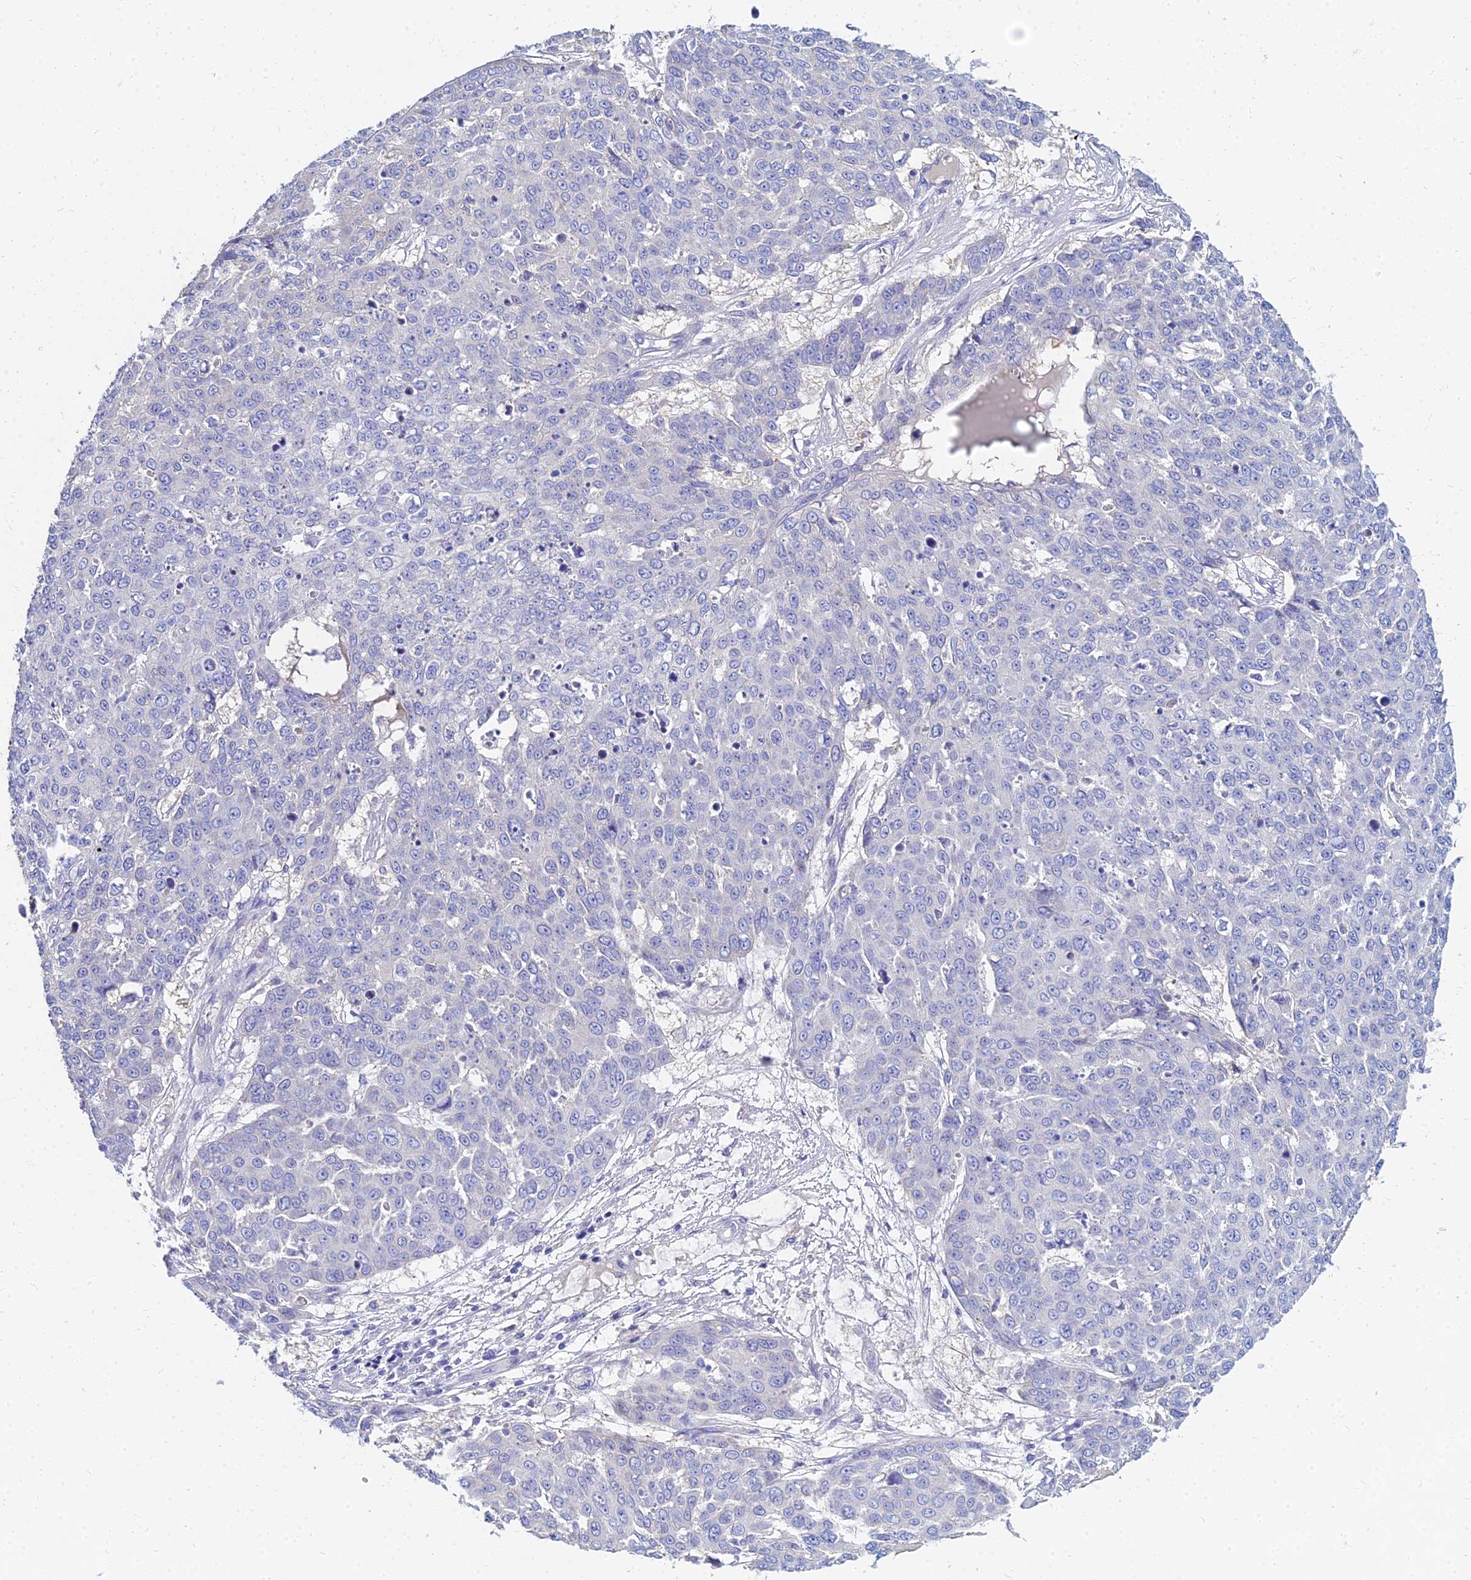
{"staining": {"intensity": "negative", "quantity": "none", "location": "none"}, "tissue": "skin cancer", "cell_type": "Tumor cells", "image_type": "cancer", "snomed": [{"axis": "morphology", "description": "Squamous cell carcinoma, NOS"}, {"axis": "topography", "description": "Skin"}], "caption": "Tumor cells are negative for brown protein staining in skin cancer (squamous cell carcinoma).", "gene": "ZNF552", "patient": {"sex": "male", "age": 71}}